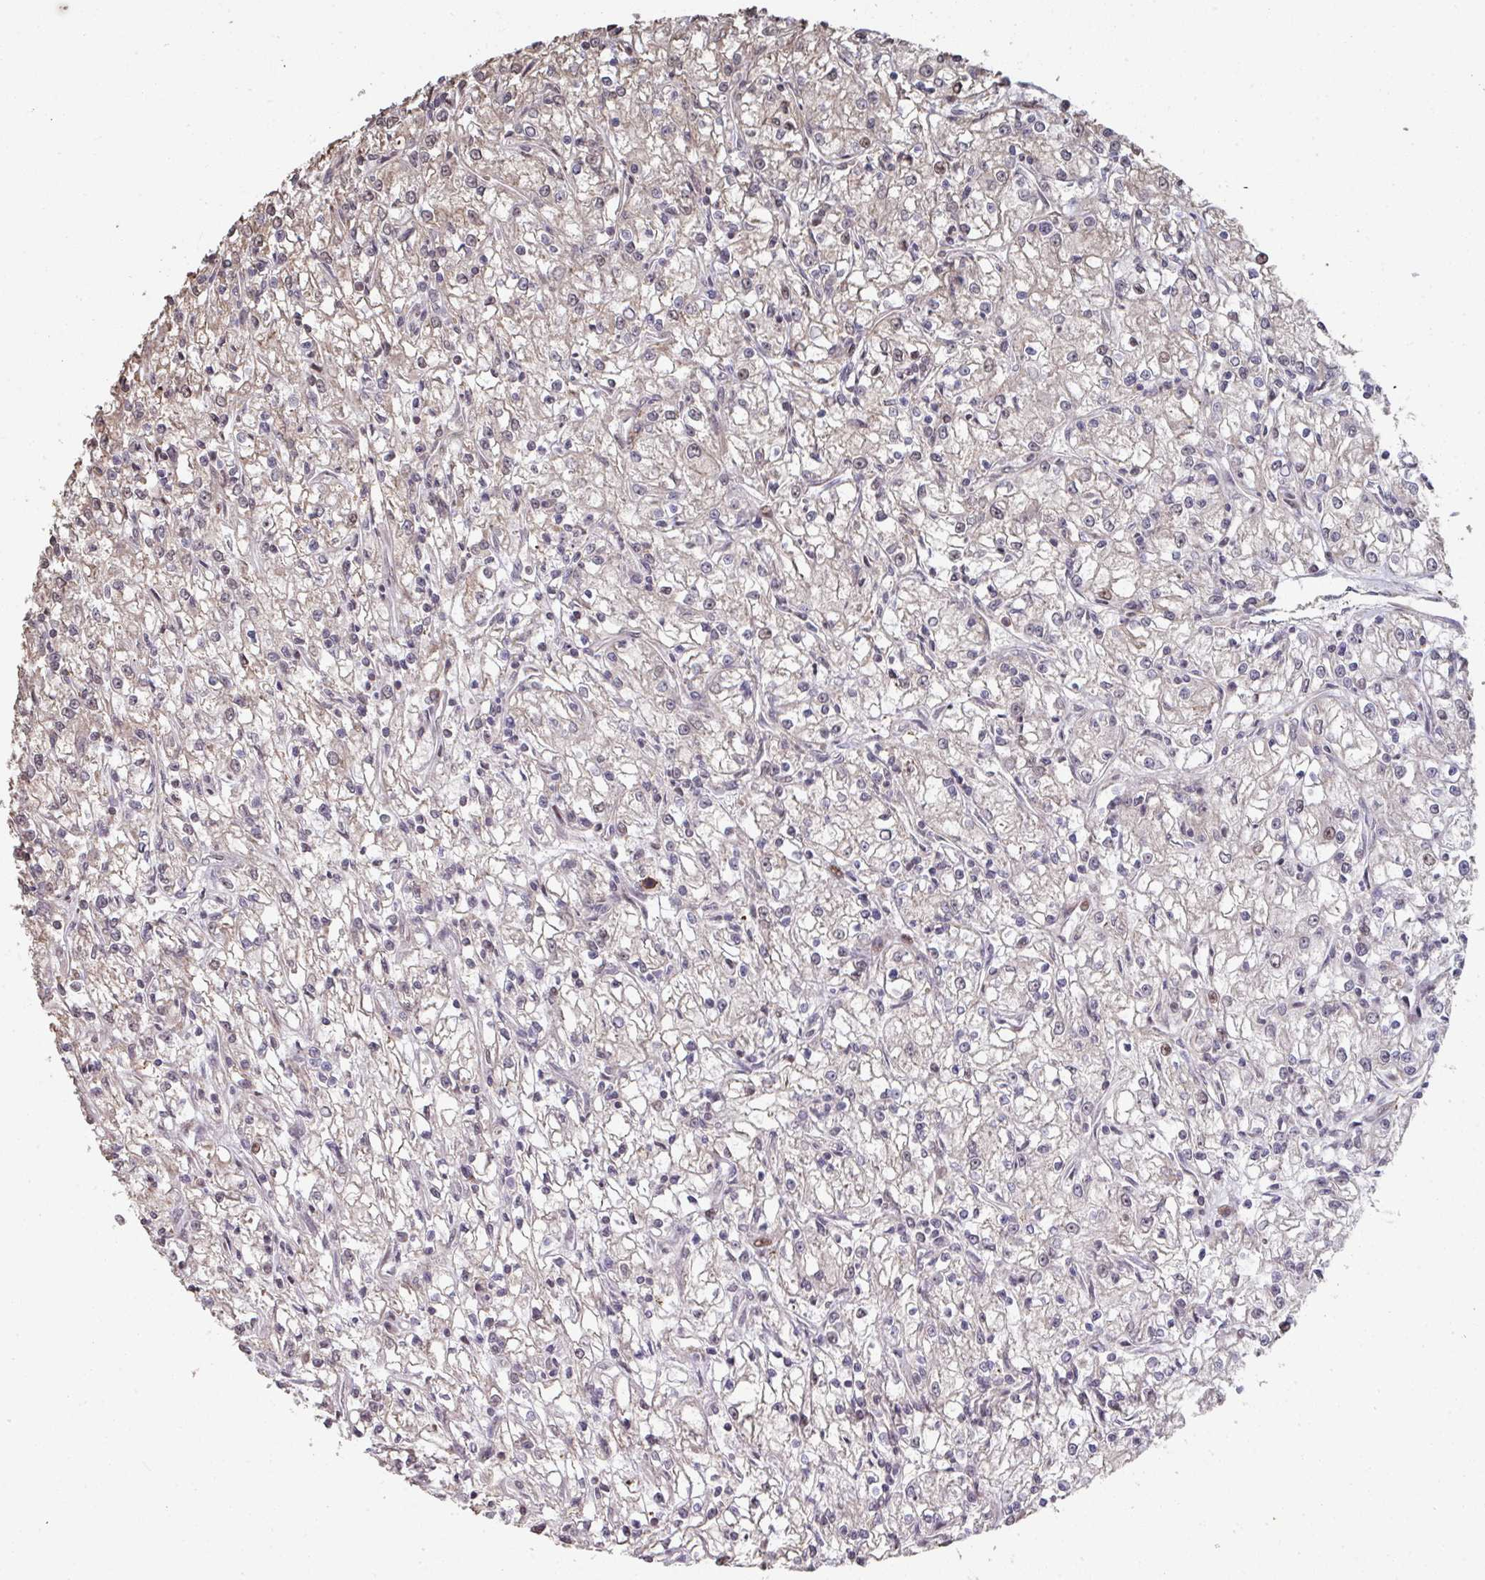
{"staining": {"intensity": "weak", "quantity": "<25%", "location": "cytoplasmic/membranous"}, "tissue": "renal cancer", "cell_type": "Tumor cells", "image_type": "cancer", "snomed": [{"axis": "morphology", "description": "Adenocarcinoma, NOS"}, {"axis": "topography", "description": "Kidney"}], "caption": "This is a micrograph of immunohistochemistry staining of adenocarcinoma (renal), which shows no expression in tumor cells.", "gene": "CA7", "patient": {"sex": "female", "age": 59}}